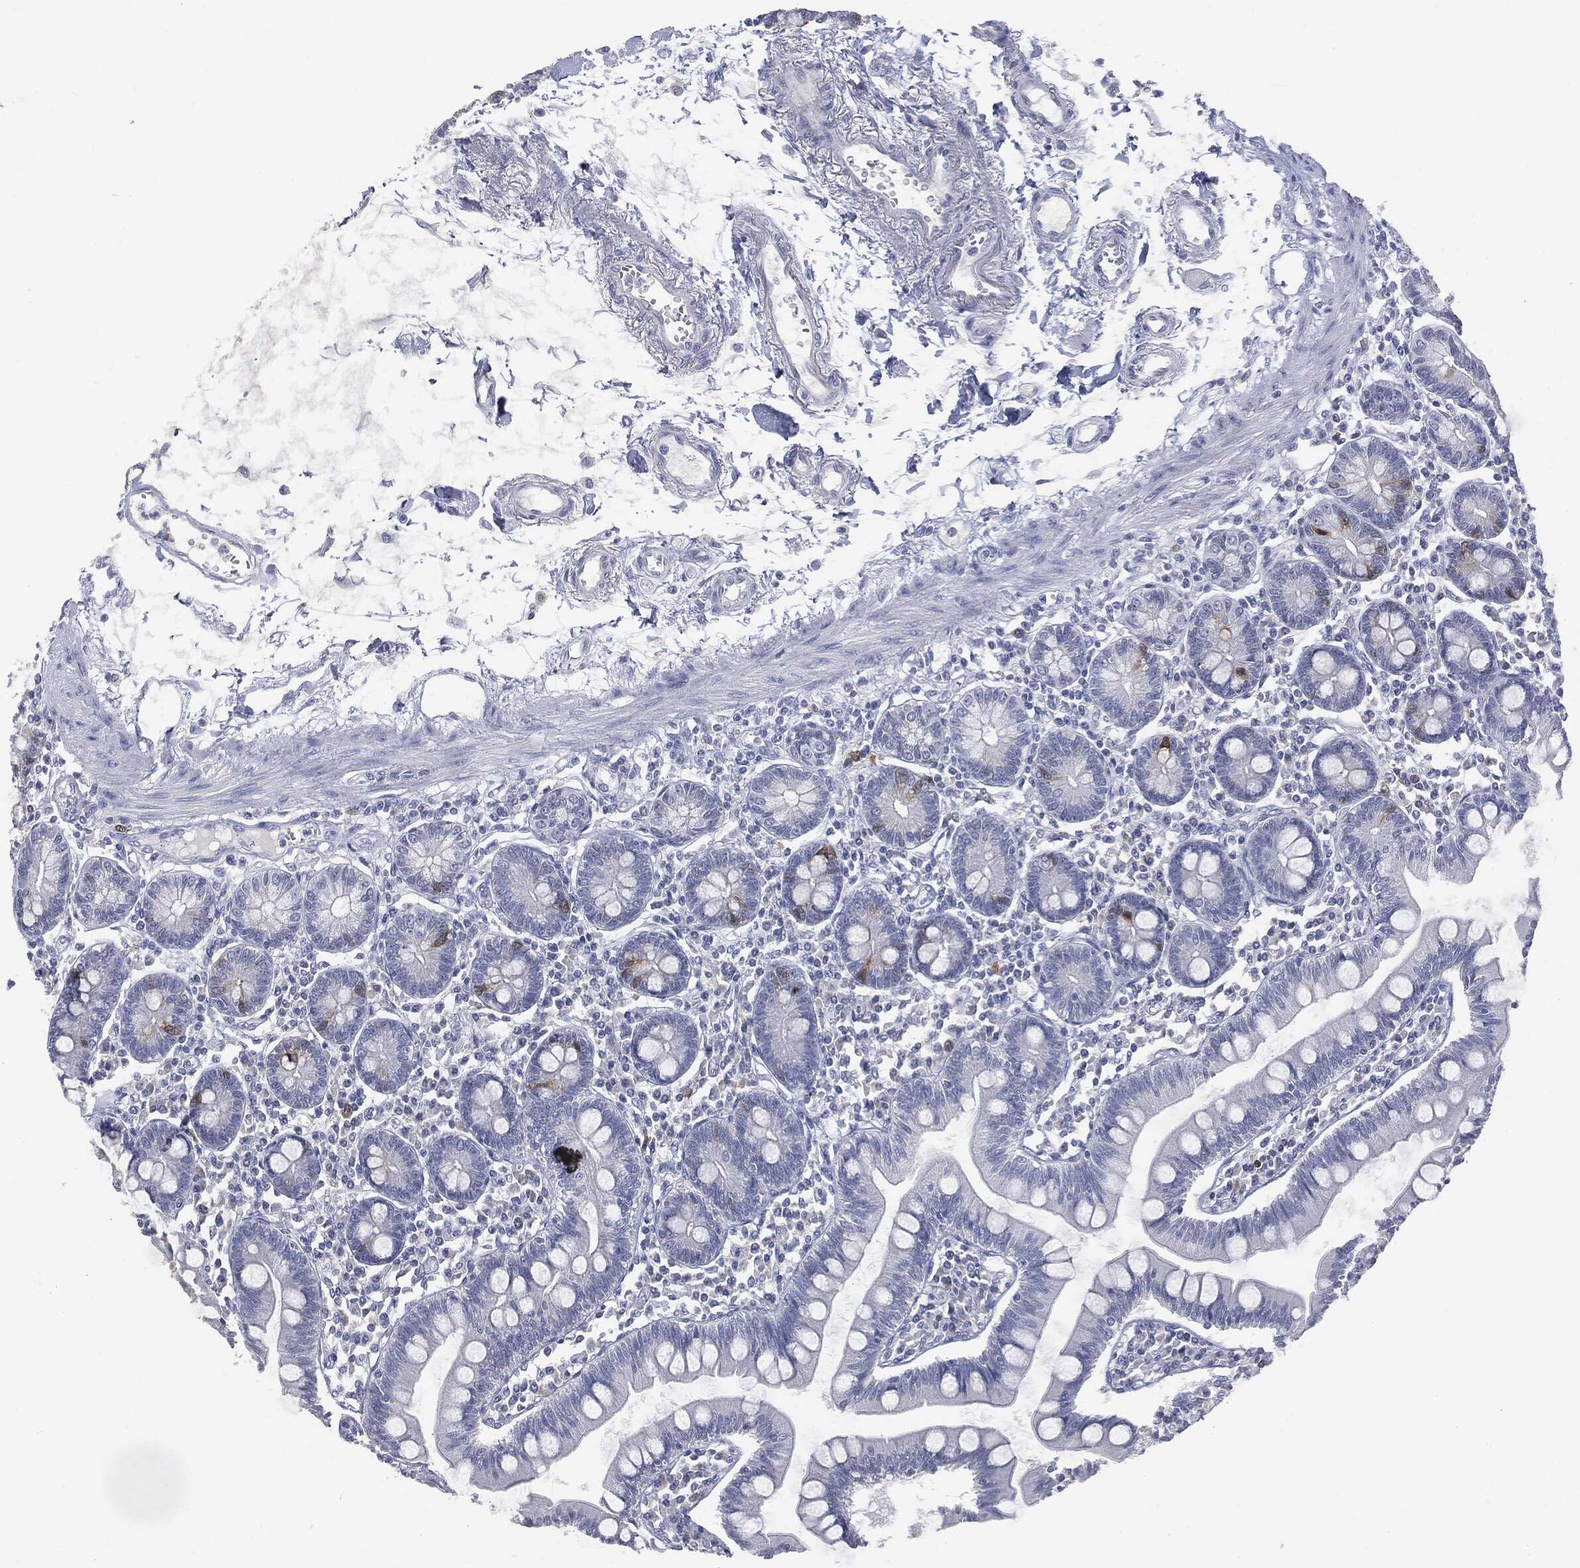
{"staining": {"intensity": "strong", "quantity": "<25%", "location": "cytoplasmic/membranous"}, "tissue": "small intestine", "cell_type": "Glandular cells", "image_type": "normal", "snomed": [{"axis": "morphology", "description": "Normal tissue, NOS"}, {"axis": "topography", "description": "Small intestine"}], "caption": "Human small intestine stained with a brown dye reveals strong cytoplasmic/membranous positive expression in approximately <25% of glandular cells.", "gene": "UBE2C", "patient": {"sex": "male", "age": 88}}